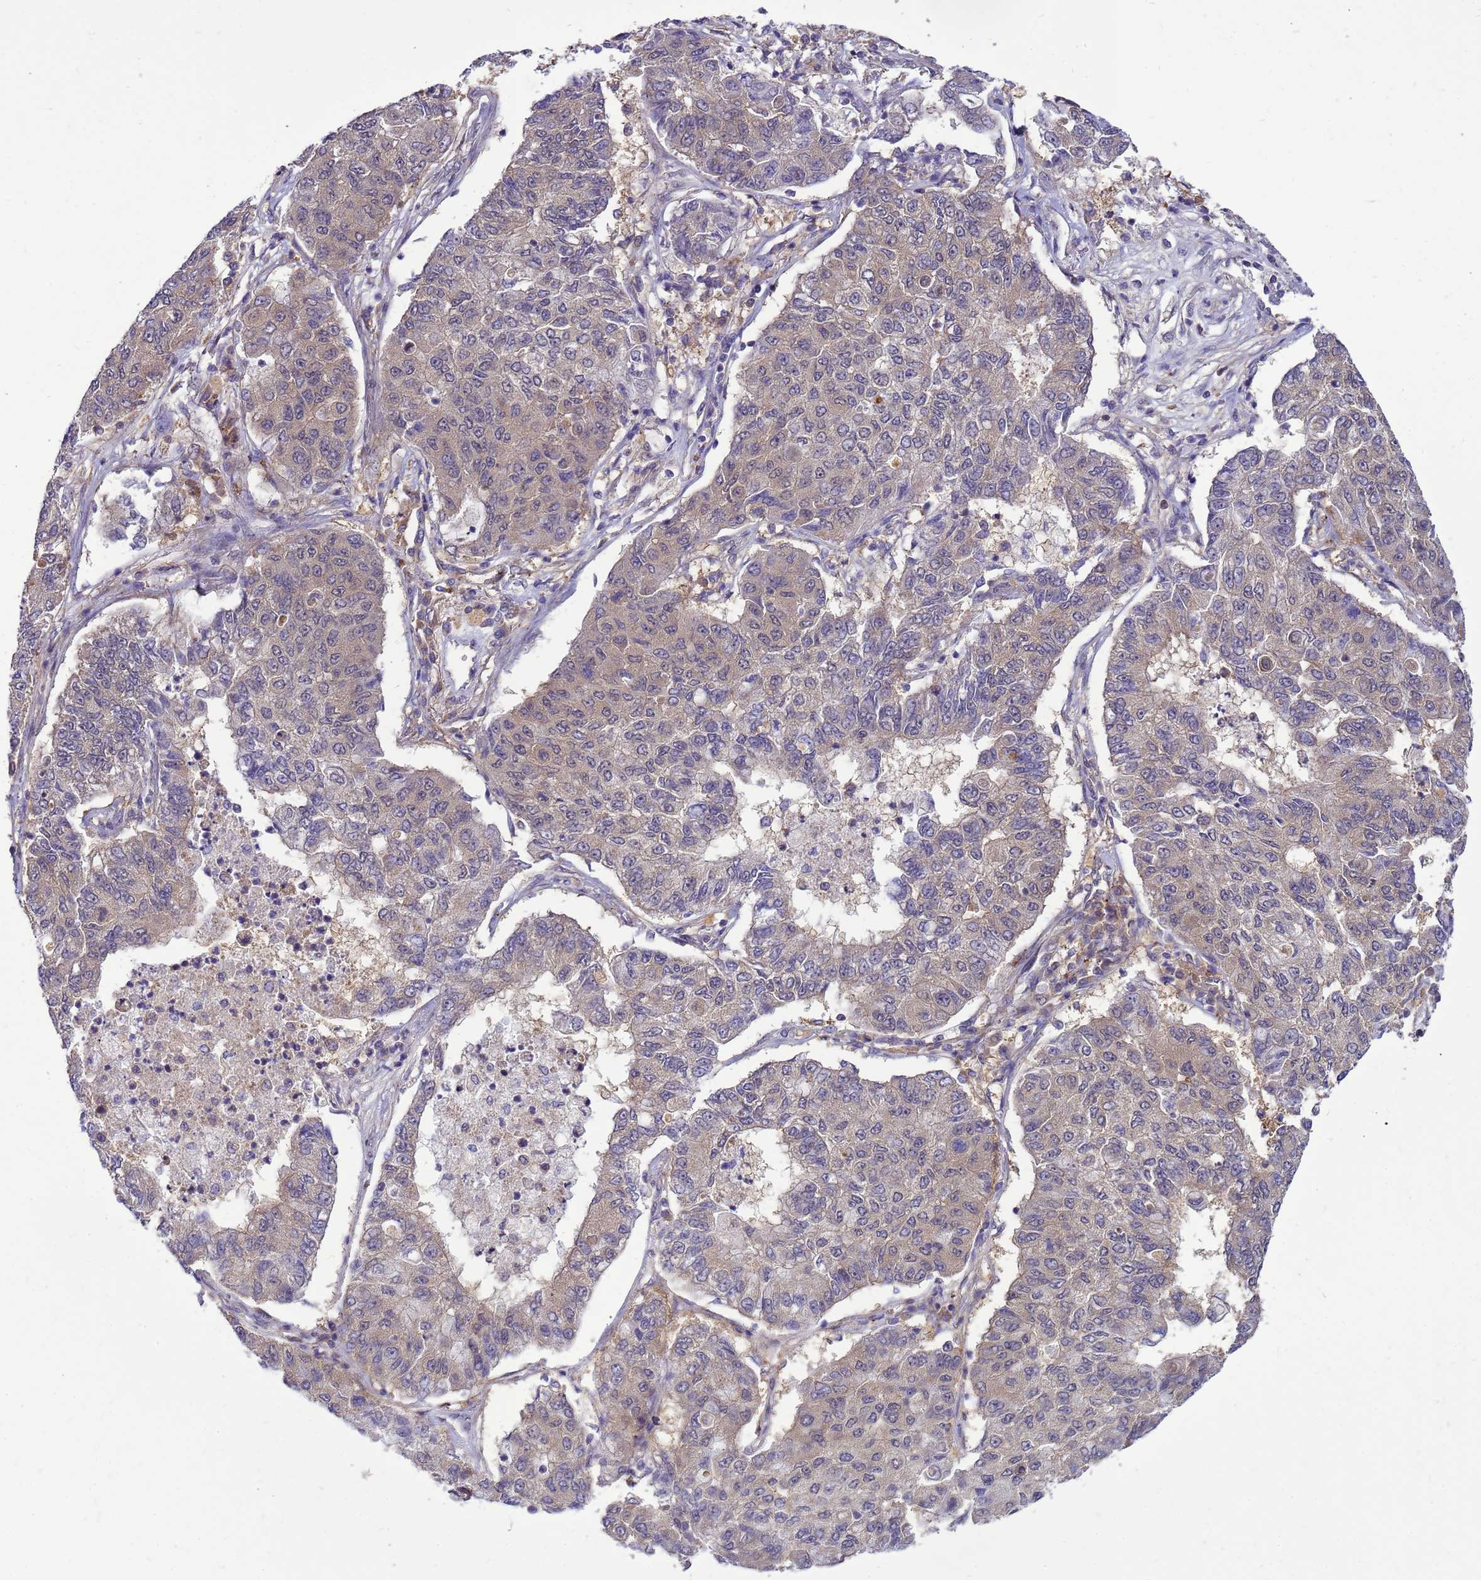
{"staining": {"intensity": "weak", "quantity": ">75%", "location": "cytoplasmic/membranous"}, "tissue": "lung cancer", "cell_type": "Tumor cells", "image_type": "cancer", "snomed": [{"axis": "morphology", "description": "Squamous cell carcinoma, NOS"}, {"axis": "topography", "description": "Lung"}], "caption": "This is a photomicrograph of immunohistochemistry (IHC) staining of lung cancer (squamous cell carcinoma), which shows weak expression in the cytoplasmic/membranous of tumor cells.", "gene": "ENOPH1", "patient": {"sex": "male", "age": 74}}